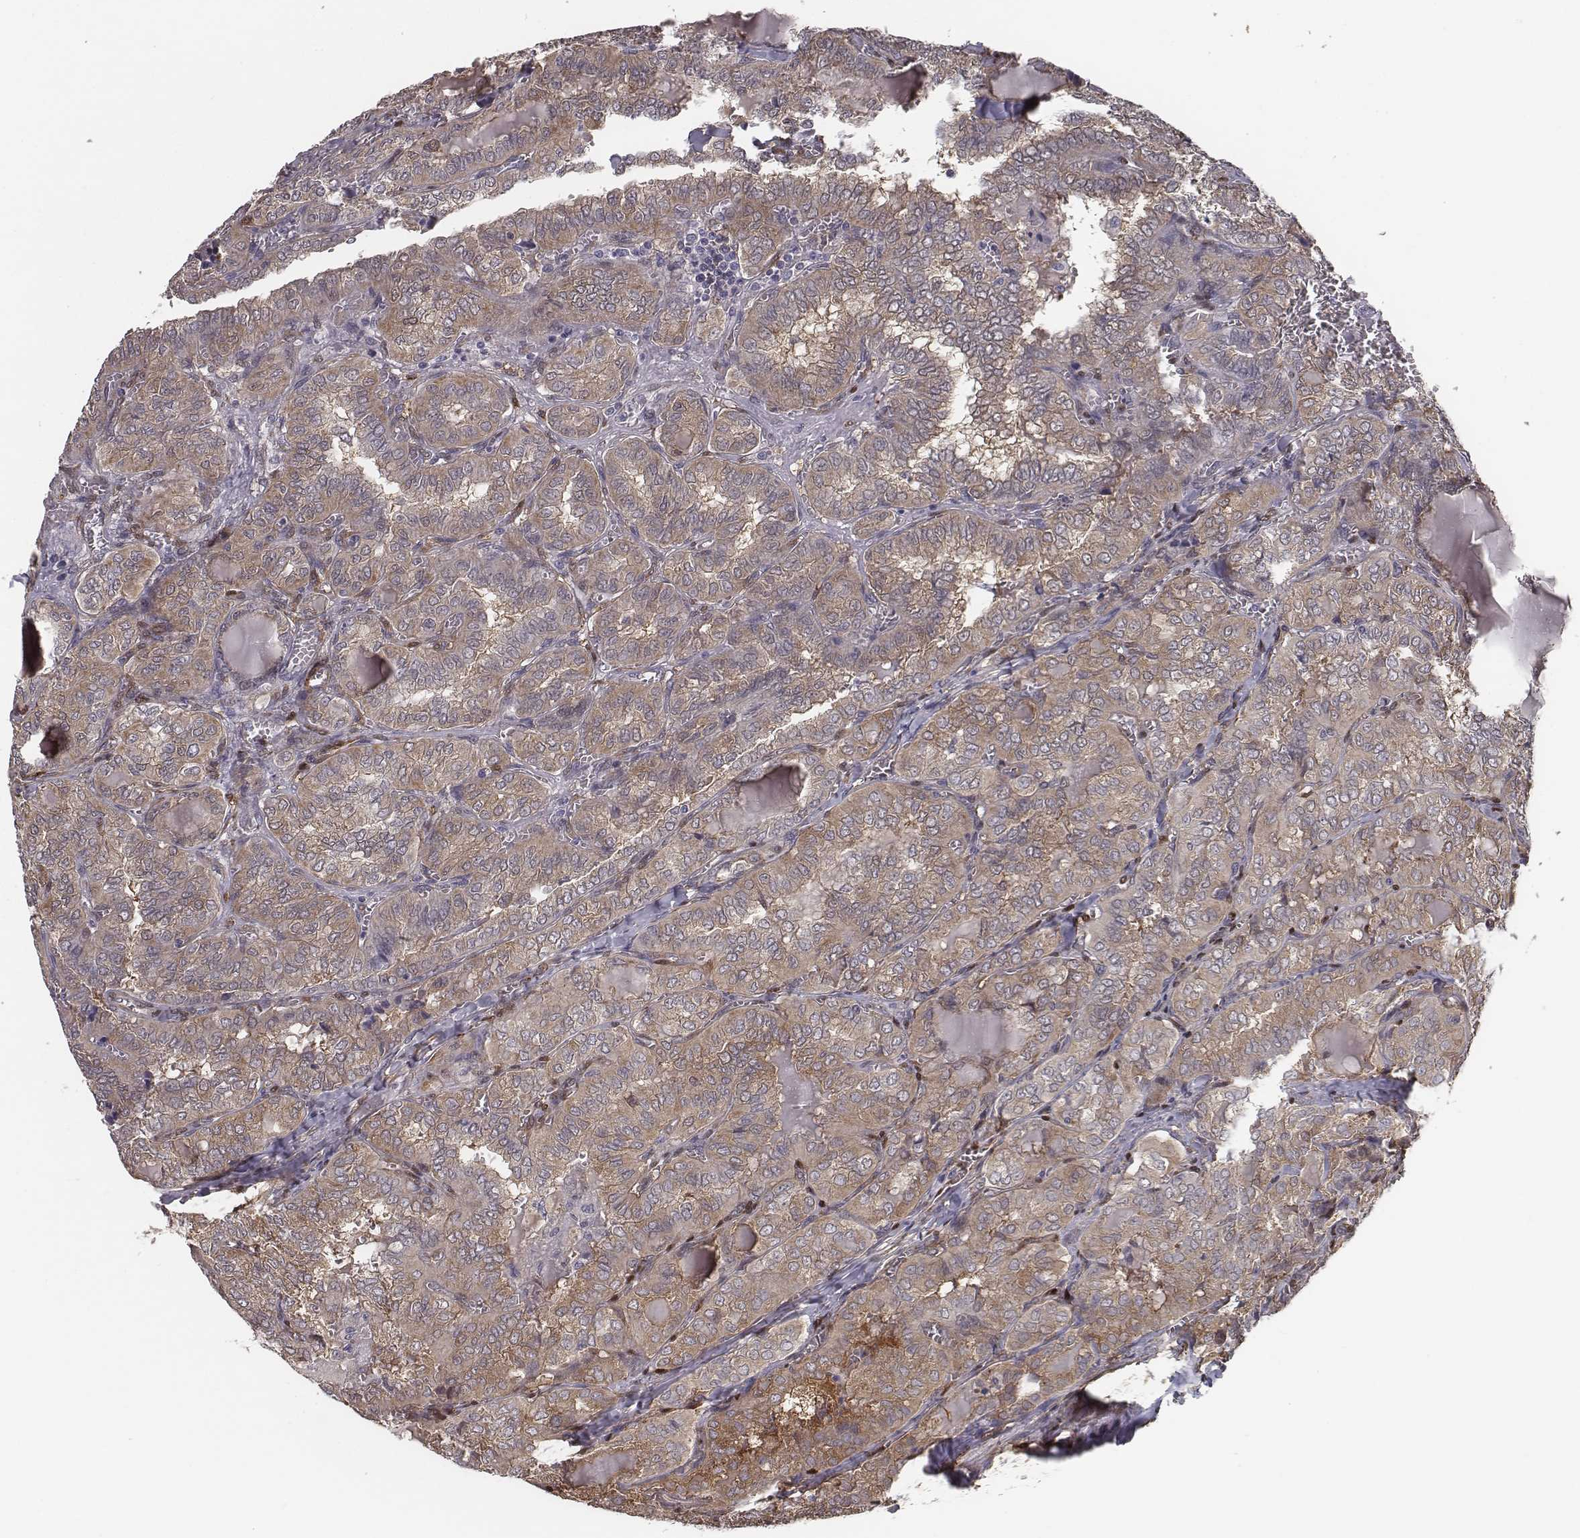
{"staining": {"intensity": "moderate", "quantity": ">75%", "location": "cytoplasmic/membranous"}, "tissue": "thyroid cancer", "cell_type": "Tumor cells", "image_type": "cancer", "snomed": [{"axis": "morphology", "description": "Papillary adenocarcinoma, NOS"}, {"axis": "topography", "description": "Thyroid gland"}], "caption": "Papillary adenocarcinoma (thyroid) was stained to show a protein in brown. There is medium levels of moderate cytoplasmic/membranous positivity in approximately >75% of tumor cells.", "gene": "ISYNA1", "patient": {"sex": "female", "age": 41}}